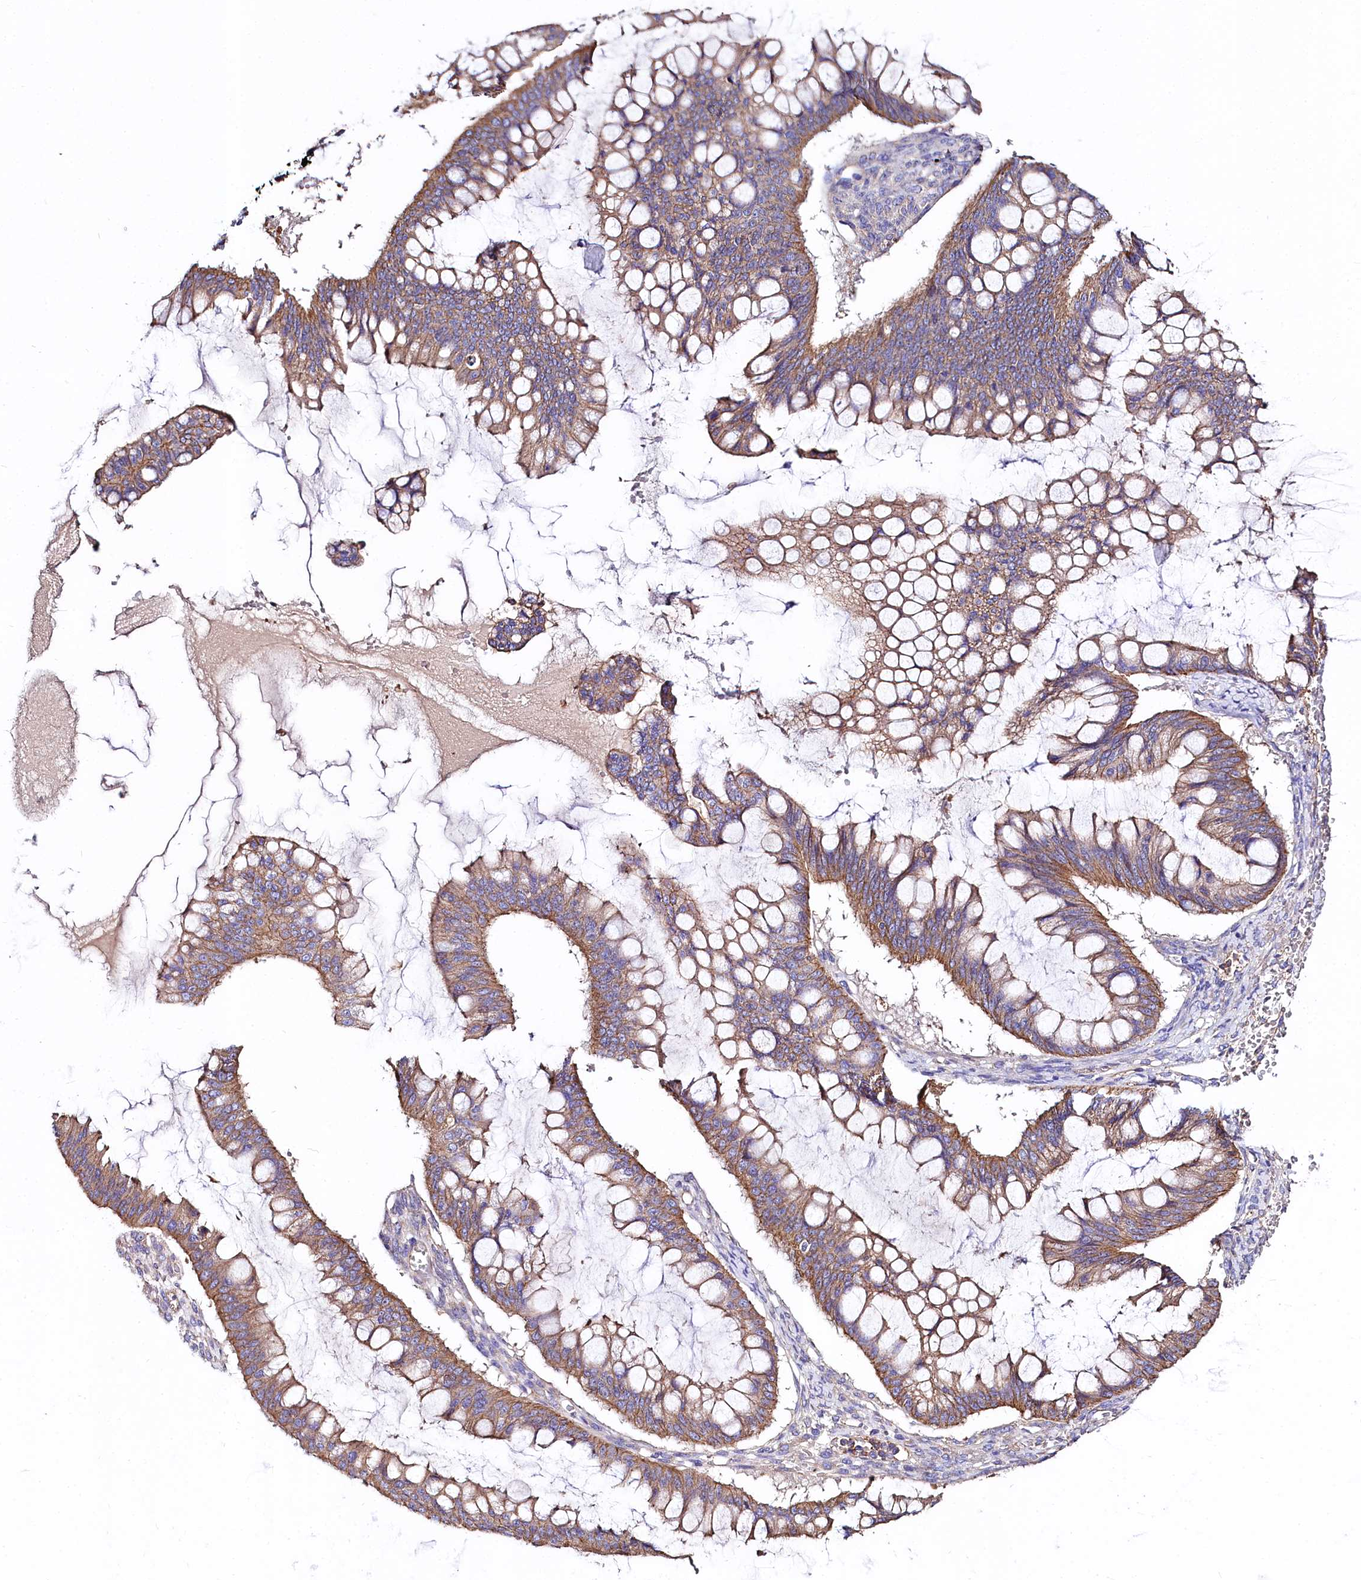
{"staining": {"intensity": "moderate", "quantity": ">75%", "location": "cytoplasmic/membranous"}, "tissue": "ovarian cancer", "cell_type": "Tumor cells", "image_type": "cancer", "snomed": [{"axis": "morphology", "description": "Cystadenocarcinoma, mucinous, NOS"}, {"axis": "topography", "description": "Ovary"}], "caption": "IHC histopathology image of neoplastic tissue: human ovarian cancer (mucinous cystadenocarcinoma) stained using immunohistochemistry (IHC) exhibits medium levels of moderate protein expression localized specifically in the cytoplasmic/membranous of tumor cells, appearing as a cytoplasmic/membranous brown color.", "gene": "FCHSD2", "patient": {"sex": "female", "age": 73}}